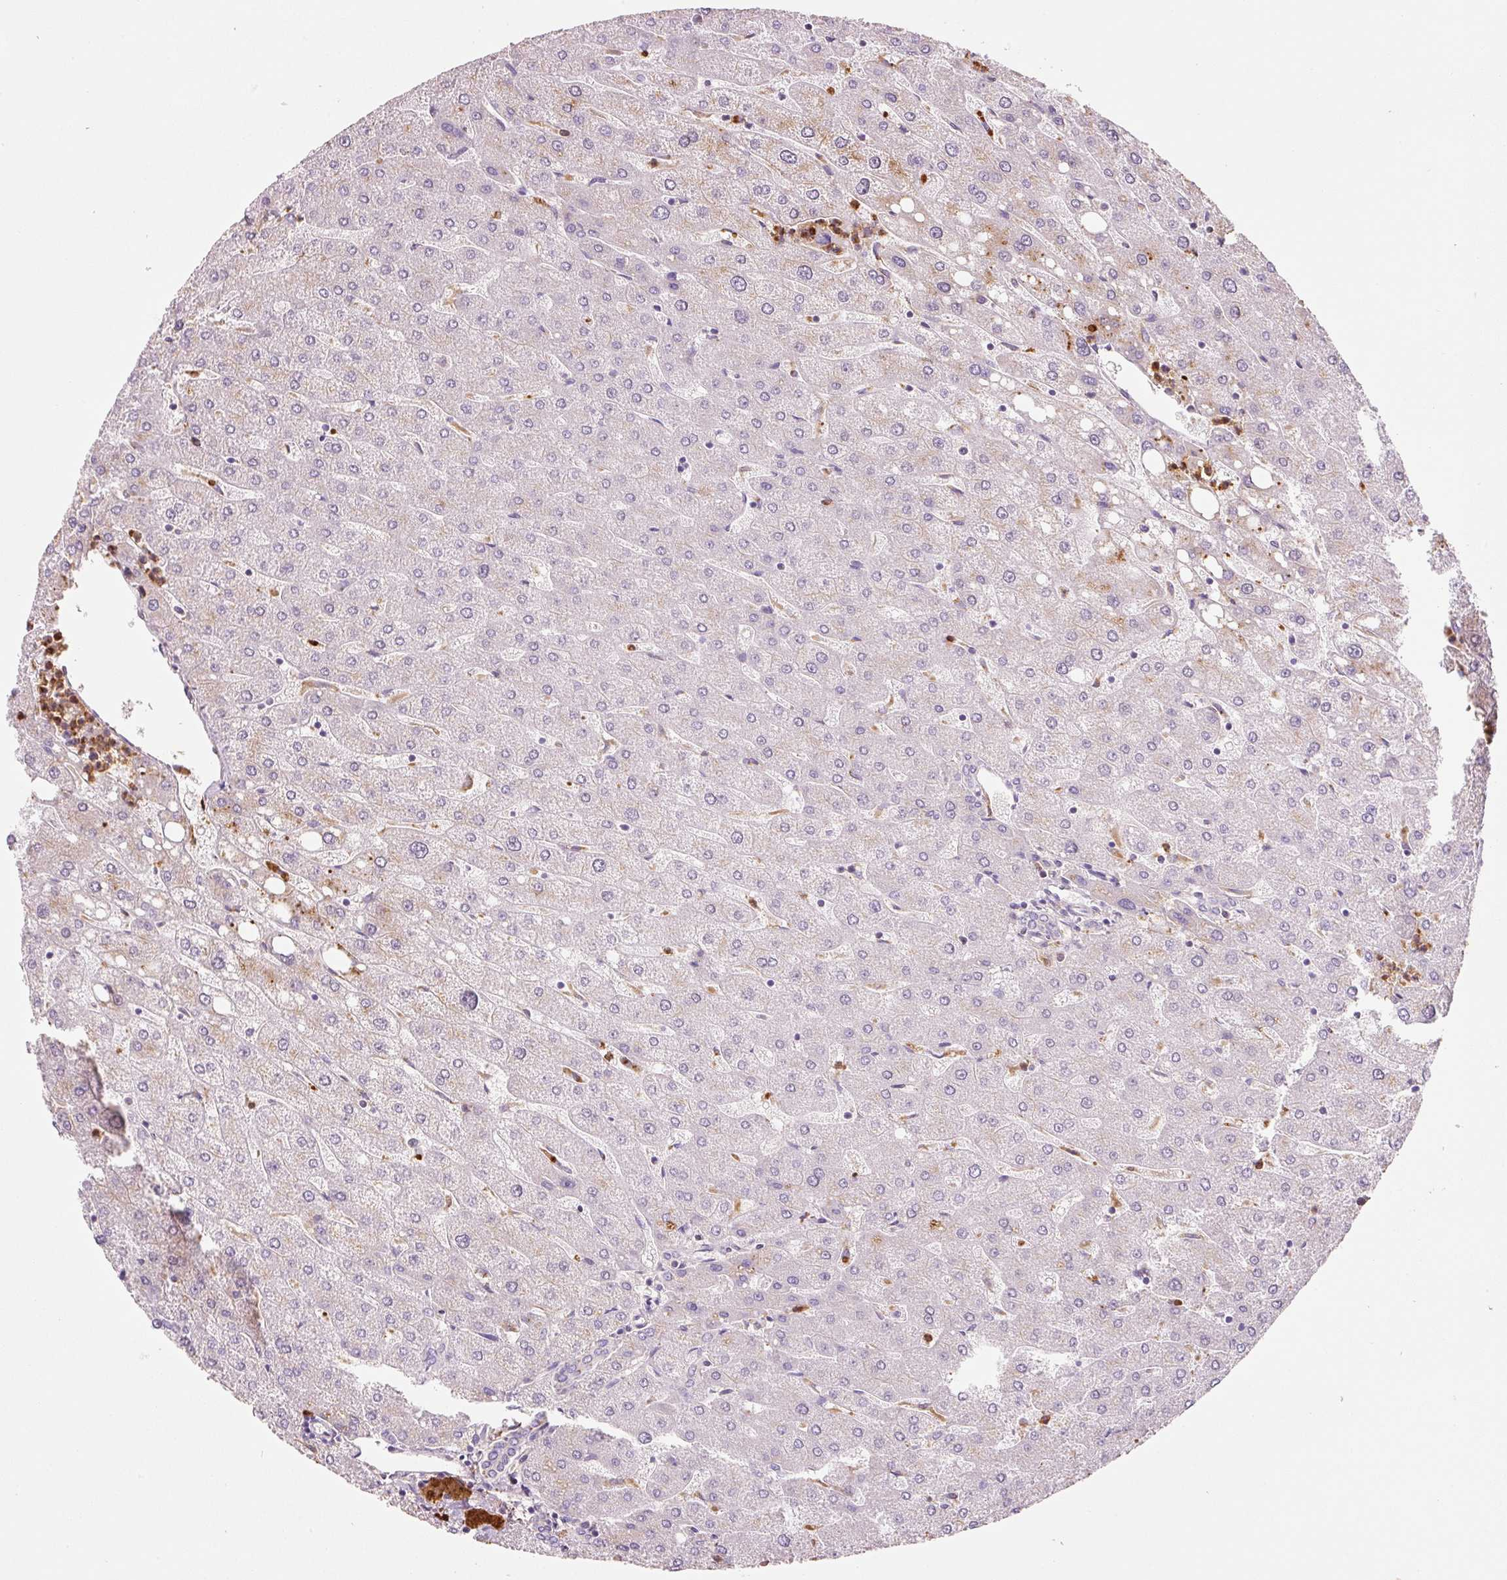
{"staining": {"intensity": "negative", "quantity": "none", "location": "none"}, "tissue": "liver", "cell_type": "Cholangiocytes", "image_type": "normal", "snomed": [{"axis": "morphology", "description": "Normal tissue, NOS"}, {"axis": "topography", "description": "Liver"}], "caption": "Immunohistochemistry micrograph of normal liver: human liver stained with DAB reveals no significant protein positivity in cholangiocytes. (Brightfield microscopy of DAB immunohistochemistry (IHC) at high magnification).", "gene": "TMC8", "patient": {"sex": "male", "age": 67}}